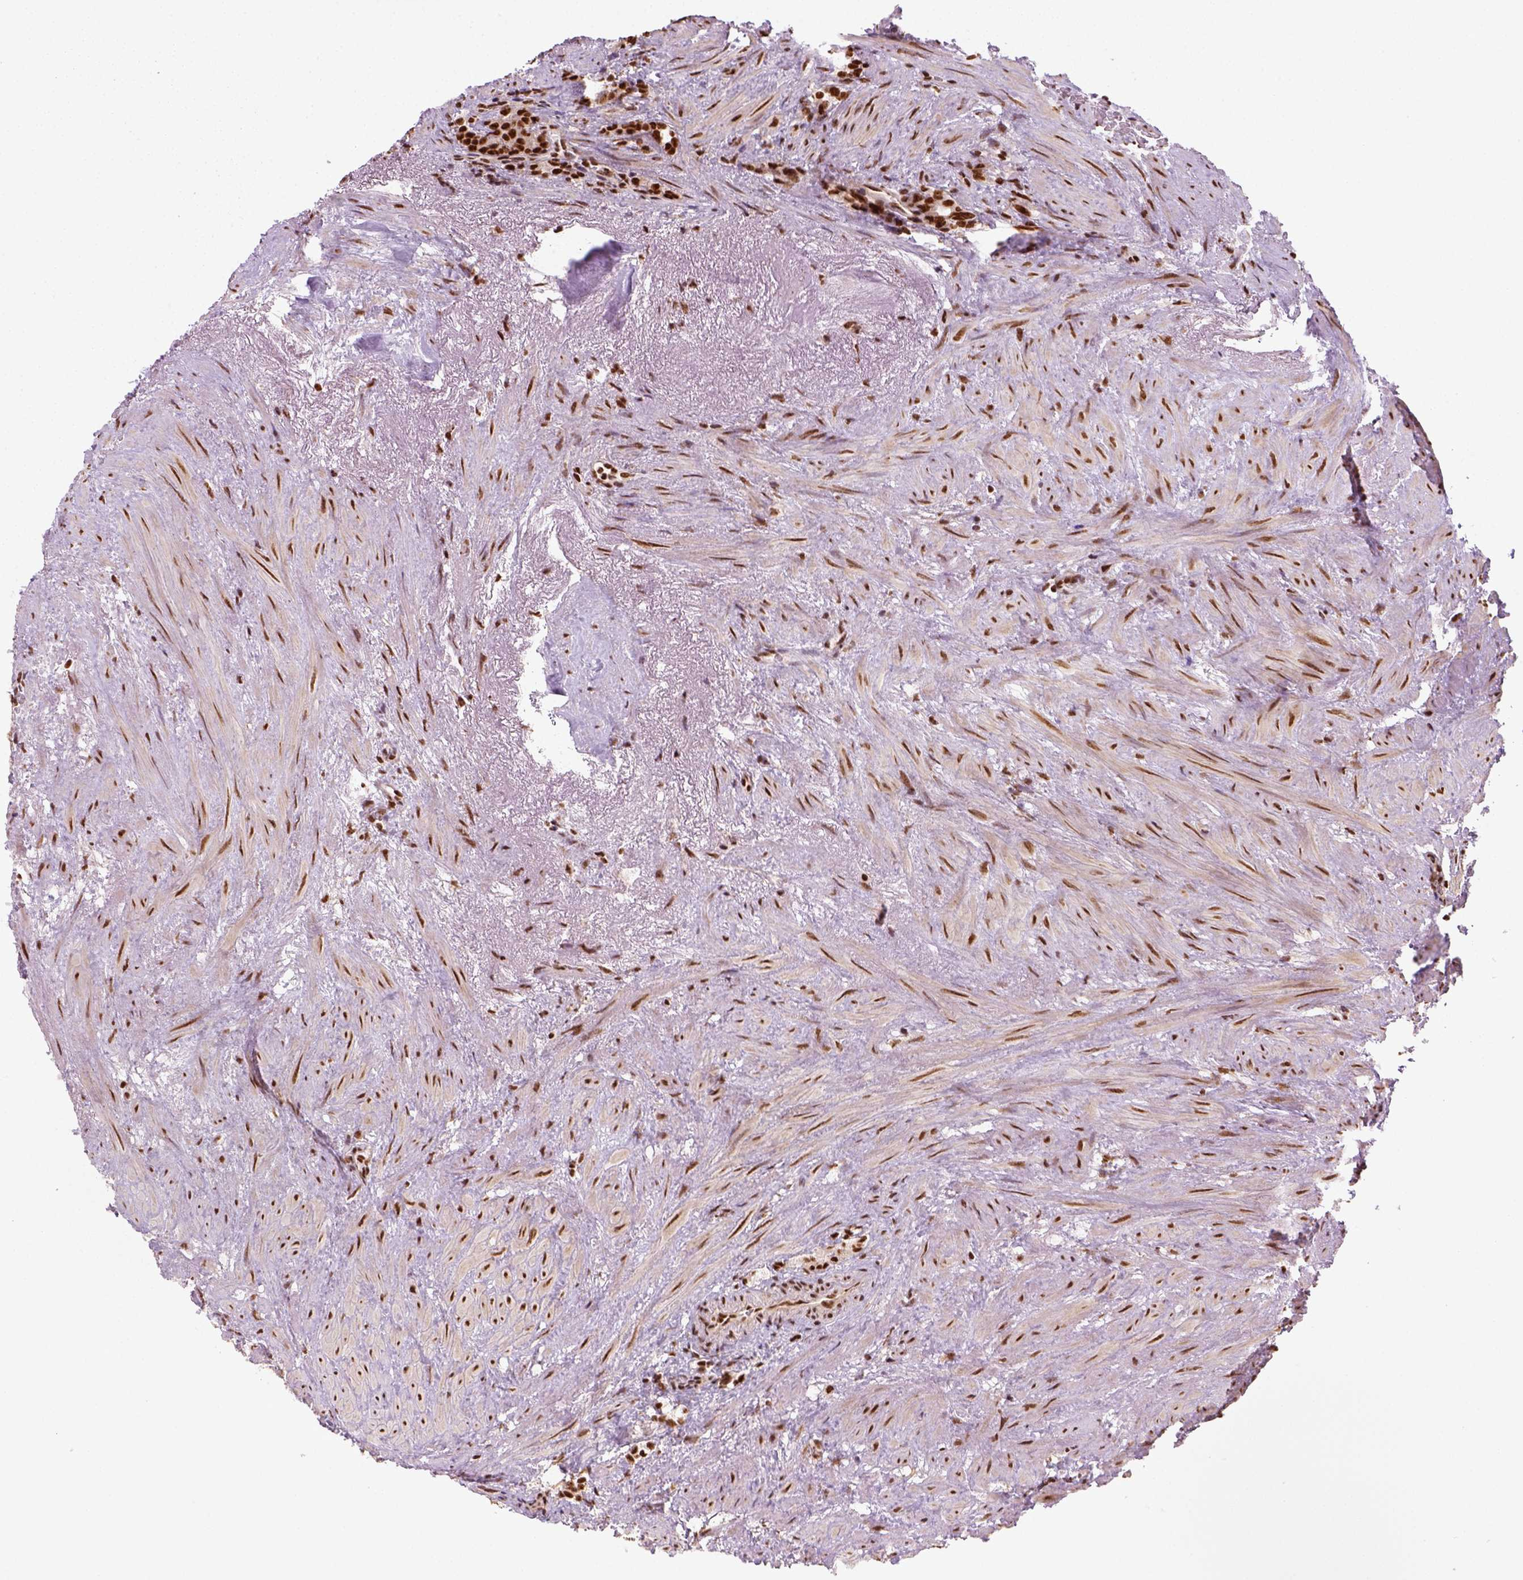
{"staining": {"intensity": "strong", "quantity": ">75%", "location": "nuclear"}, "tissue": "prostate cancer", "cell_type": "Tumor cells", "image_type": "cancer", "snomed": [{"axis": "morphology", "description": "Adenocarcinoma, High grade"}, {"axis": "topography", "description": "Prostate"}], "caption": "Brown immunohistochemical staining in prostate cancer (adenocarcinoma (high-grade)) exhibits strong nuclear expression in about >75% of tumor cells.", "gene": "CCAR1", "patient": {"sex": "male", "age": 84}}